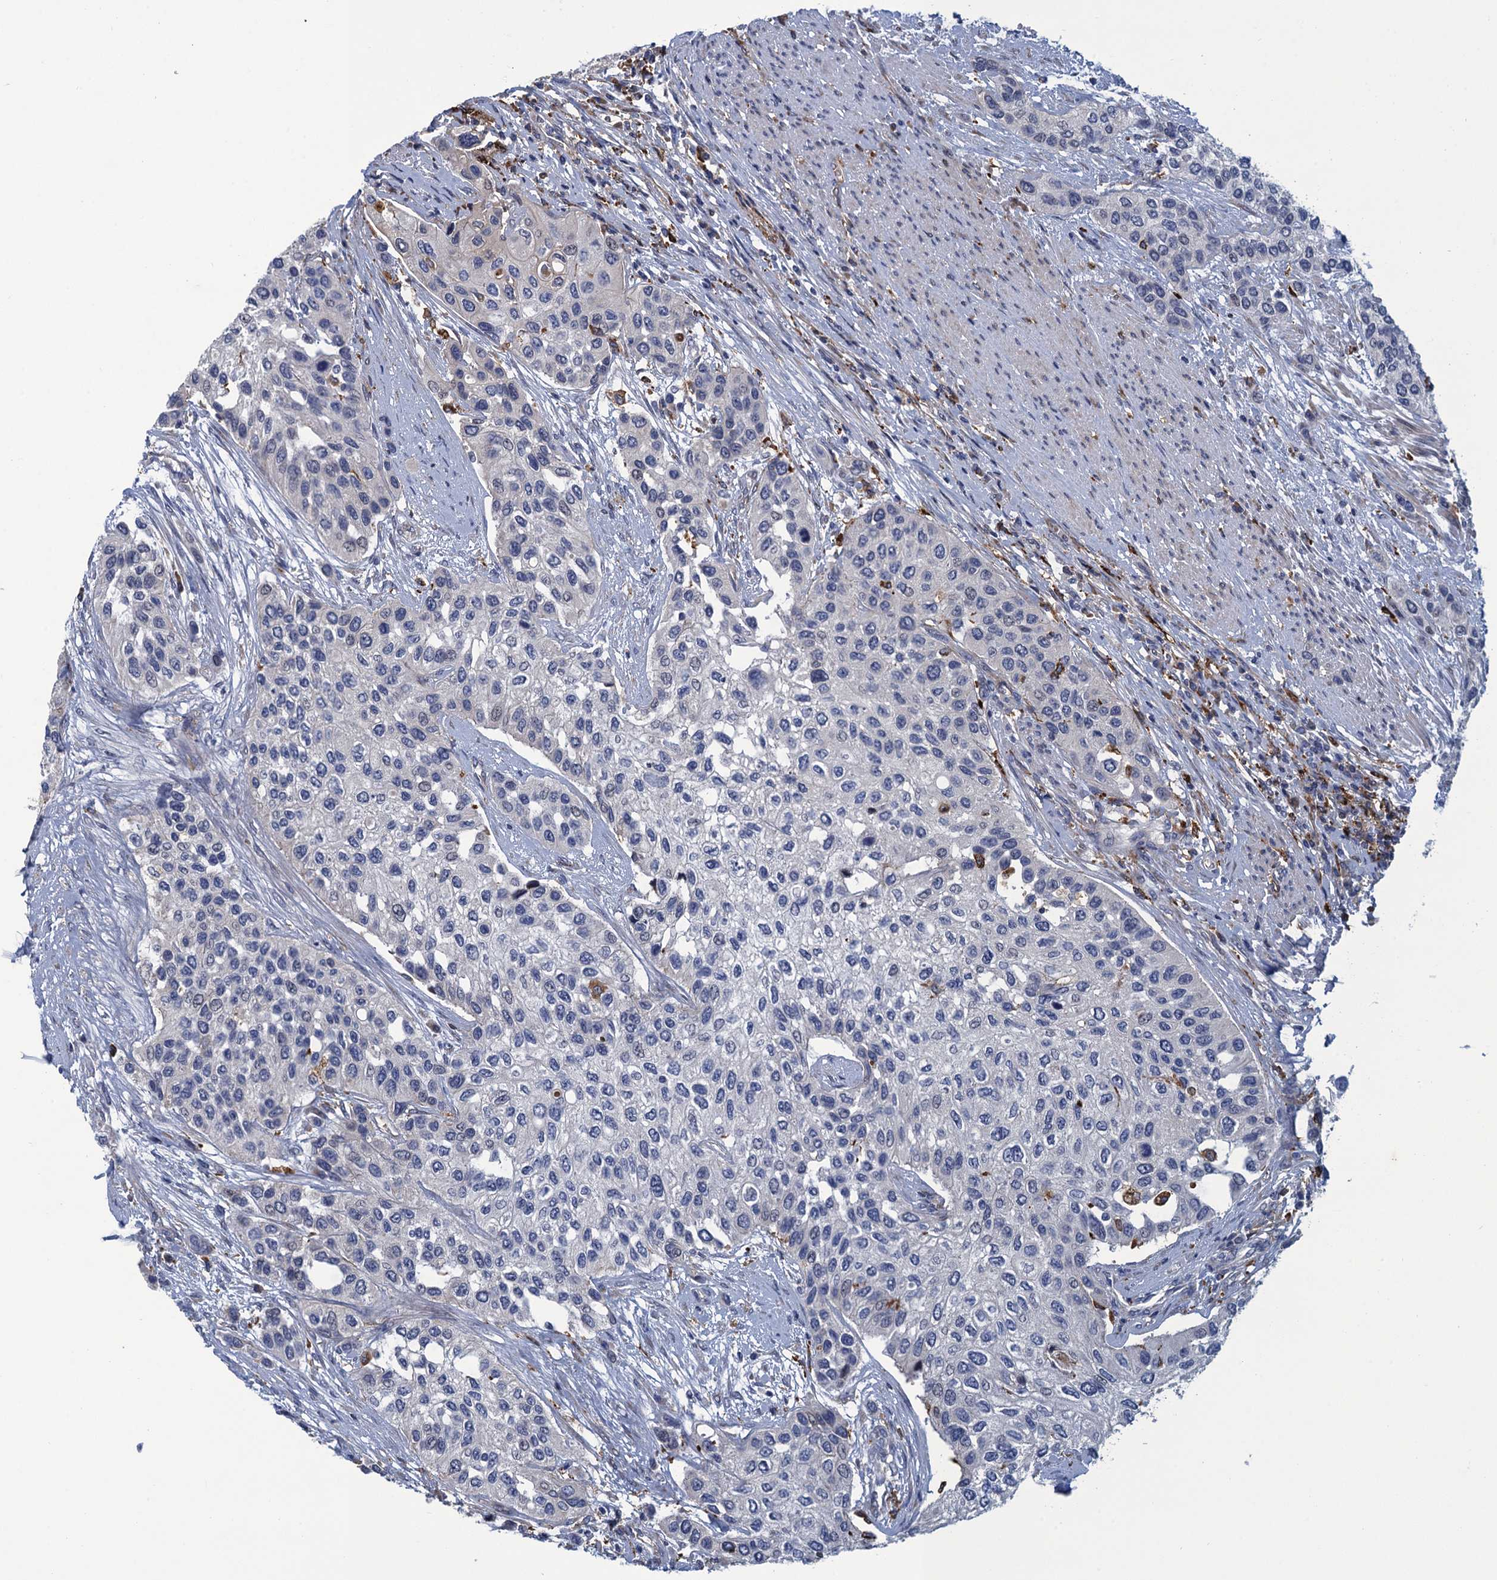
{"staining": {"intensity": "negative", "quantity": "none", "location": "none"}, "tissue": "urothelial cancer", "cell_type": "Tumor cells", "image_type": "cancer", "snomed": [{"axis": "morphology", "description": "Normal tissue, NOS"}, {"axis": "morphology", "description": "Urothelial carcinoma, High grade"}, {"axis": "topography", "description": "Vascular tissue"}, {"axis": "topography", "description": "Urinary bladder"}], "caption": "The immunohistochemistry histopathology image has no significant expression in tumor cells of high-grade urothelial carcinoma tissue.", "gene": "DNHD1", "patient": {"sex": "female", "age": 56}}